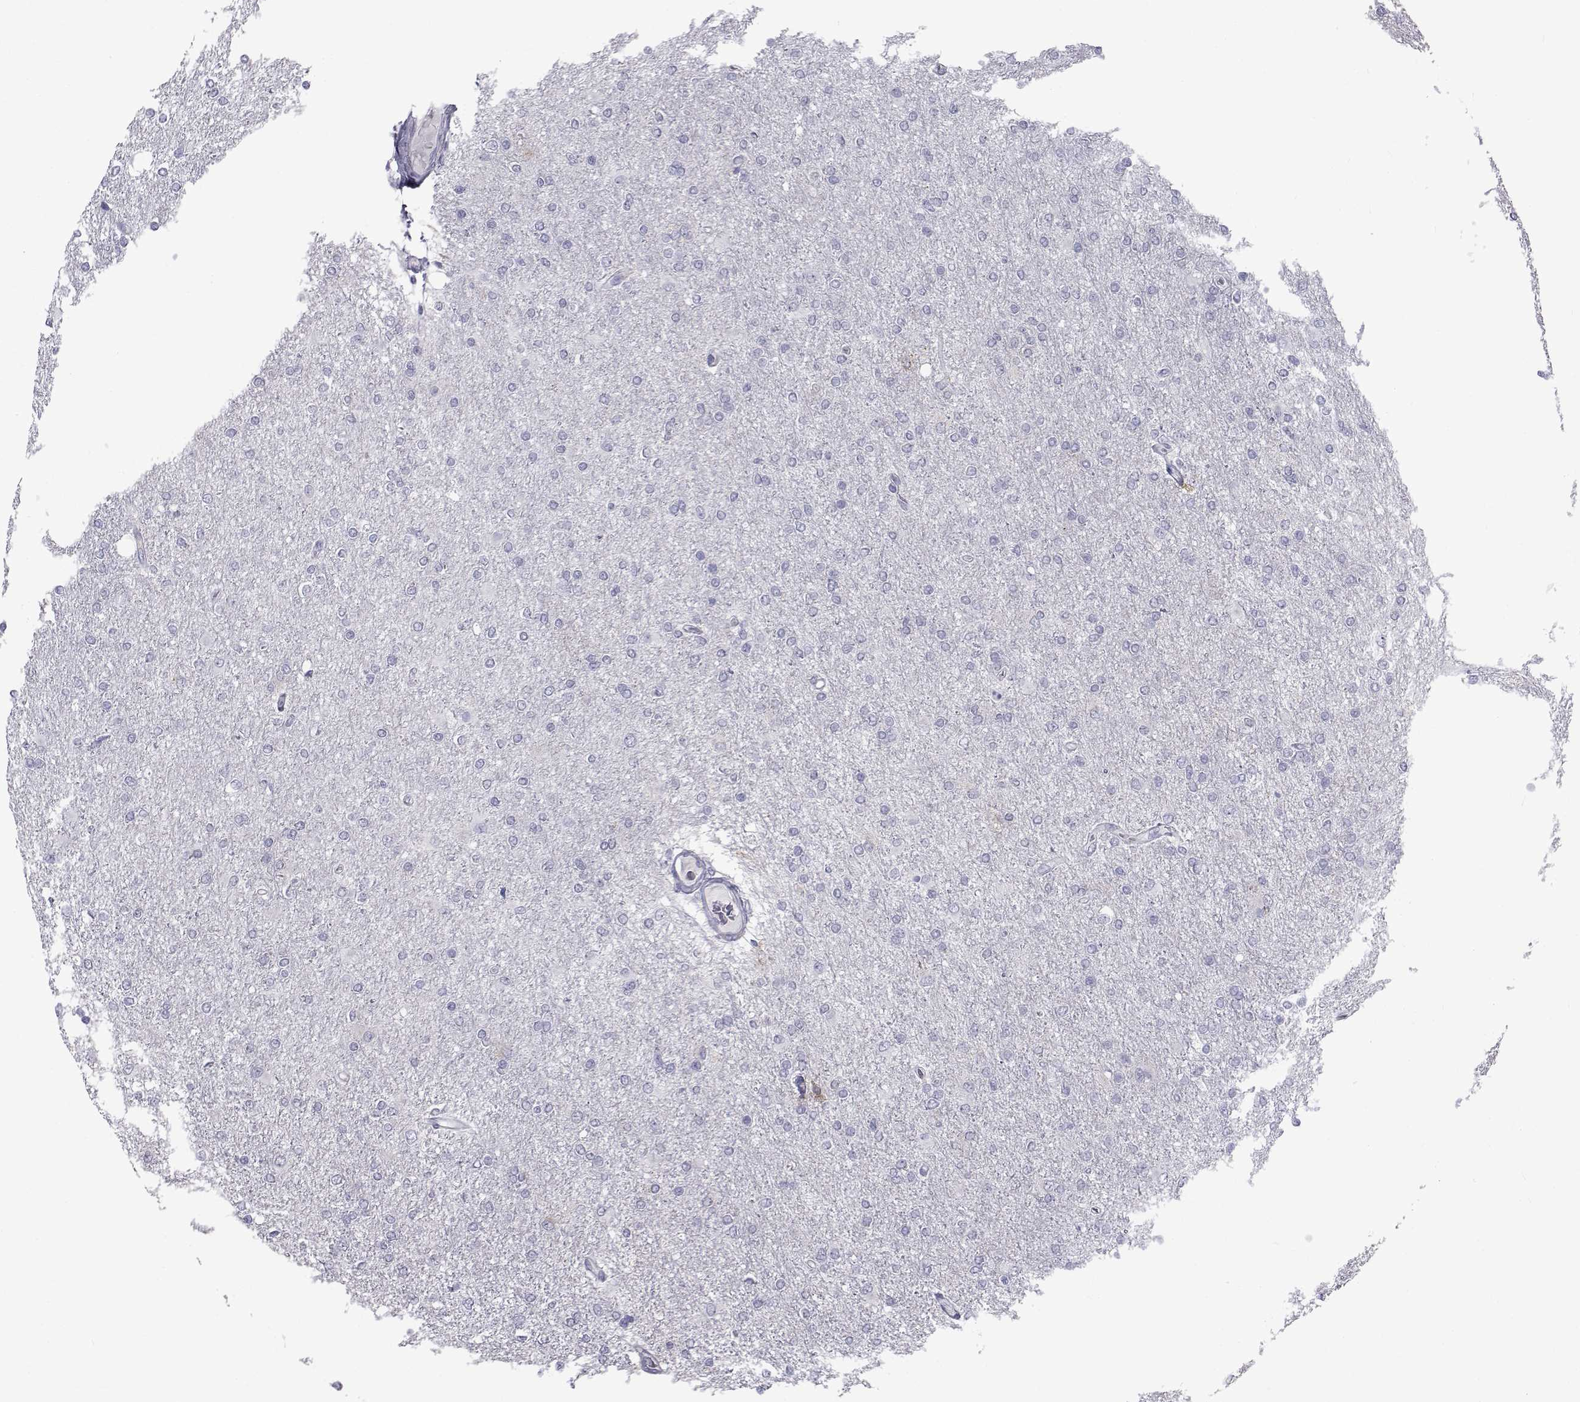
{"staining": {"intensity": "negative", "quantity": "none", "location": "none"}, "tissue": "glioma", "cell_type": "Tumor cells", "image_type": "cancer", "snomed": [{"axis": "morphology", "description": "Glioma, malignant, High grade"}, {"axis": "topography", "description": "Cerebral cortex"}], "caption": "The immunohistochemistry (IHC) histopathology image has no significant positivity in tumor cells of glioma tissue.", "gene": "FDXR", "patient": {"sex": "male", "age": 70}}